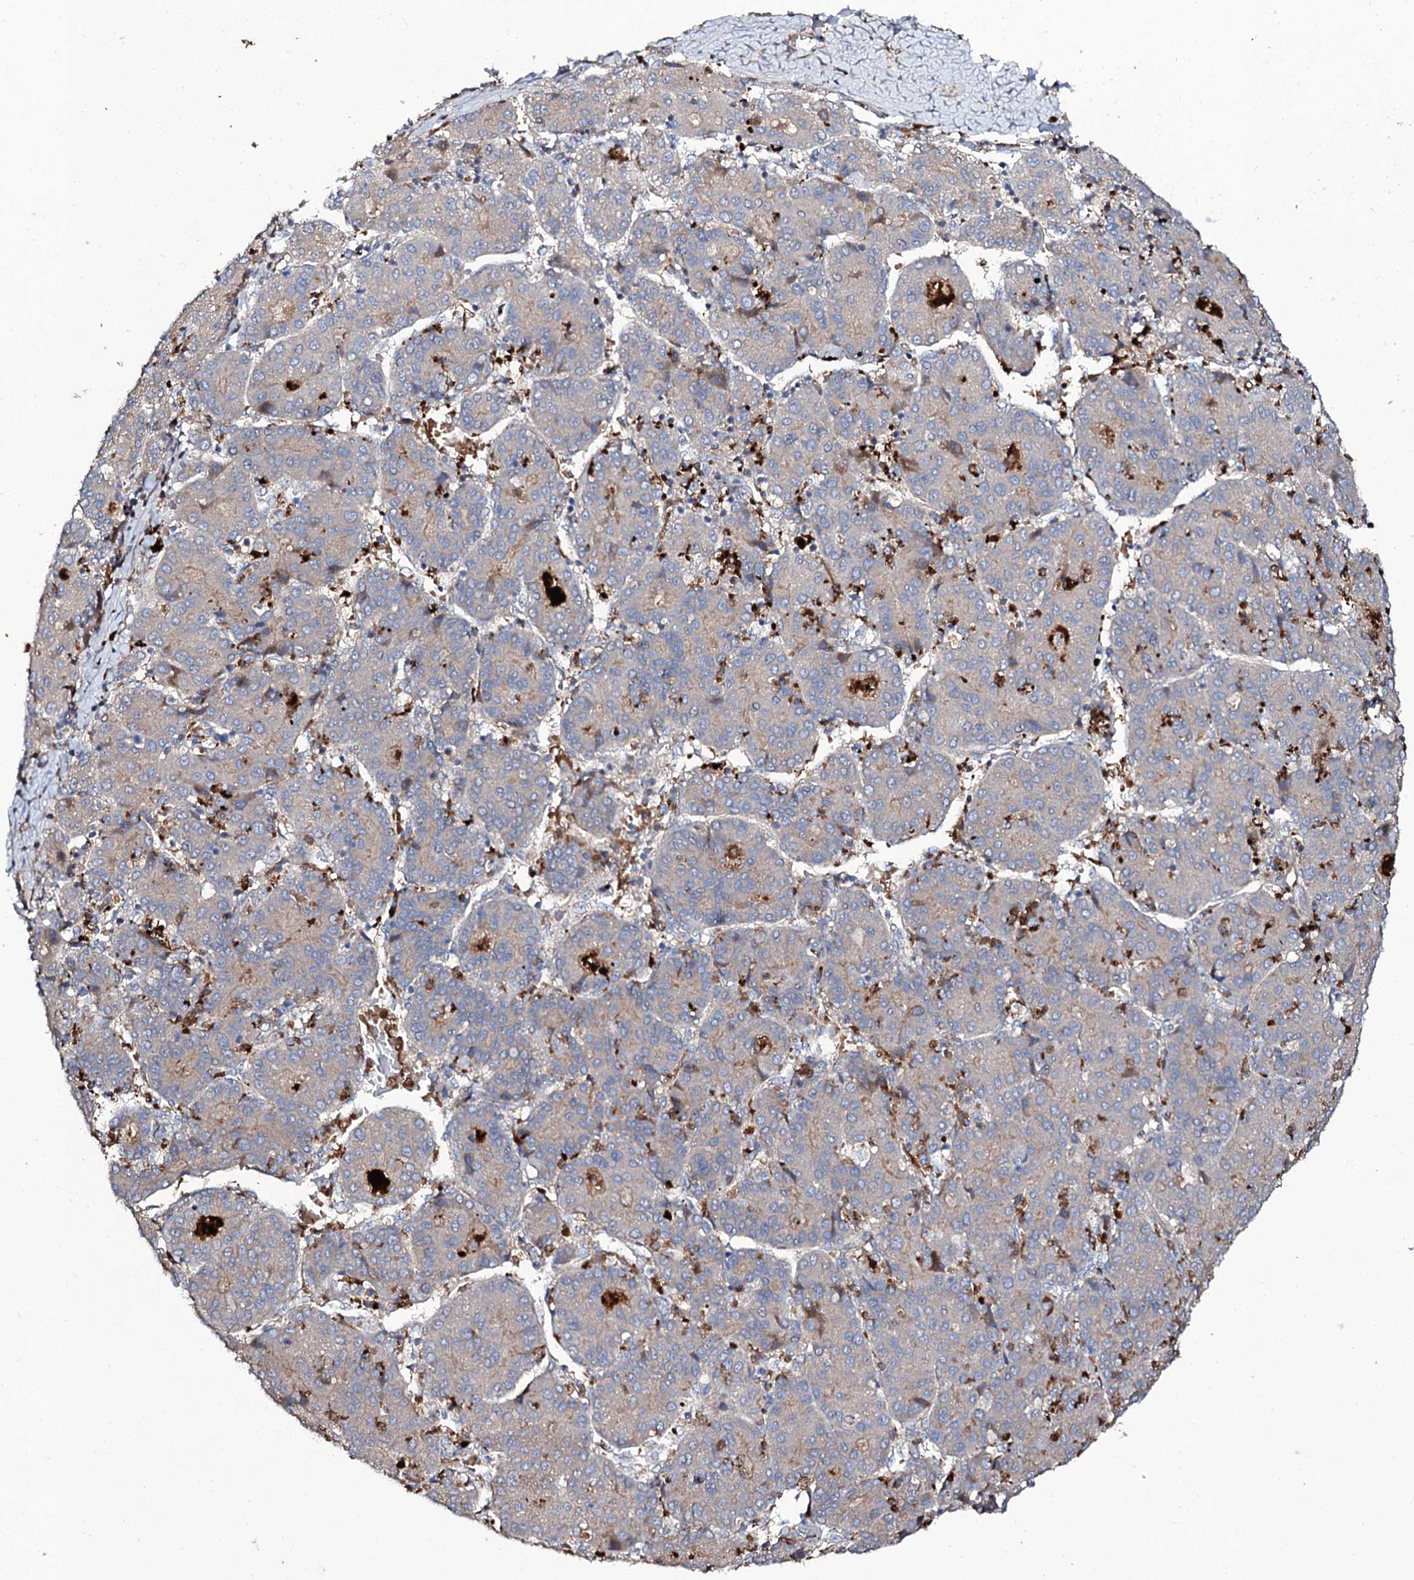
{"staining": {"intensity": "negative", "quantity": "none", "location": "none"}, "tissue": "liver cancer", "cell_type": "Tumor cells", "image_type": "cancer", "snomed": [{"axis": "morphology", "description": "Carcinoma, Hepatocellular, NOS"}, {"axis": "topography", "description": "Liver"}], "caption": "Histopathology image shows no protein positivity in tumor cells of liver cancer tissue.", "gene": "COG6", "patient": {"sex": "male", "age": 65}}